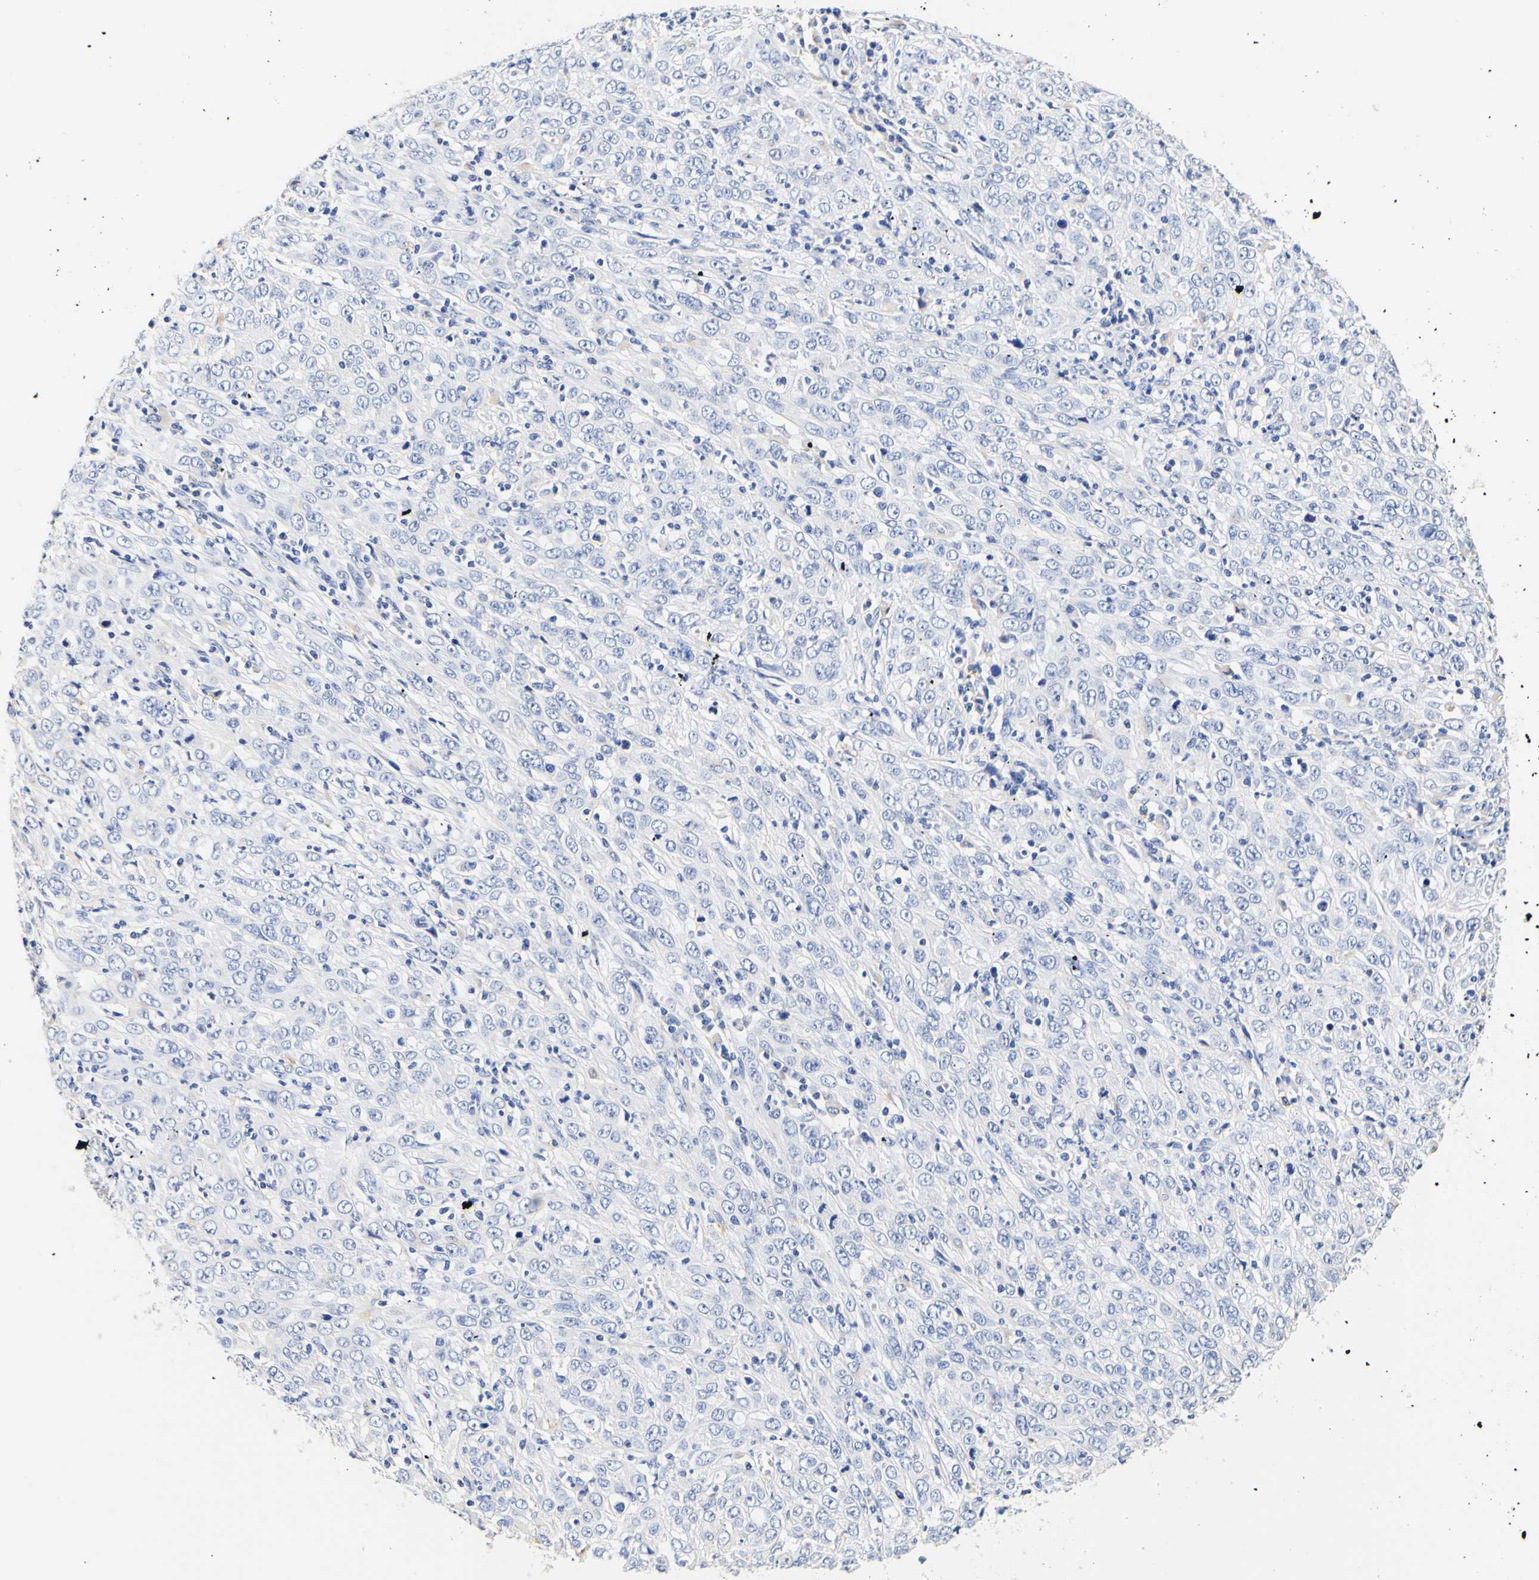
{"staining": {"intensity": "negative", "quantity": "none", "location": "none"}, "tissue": "cervical cancer", "cell_type": "Tumor cells", "image_type": "cancer", "snomed": [{"axis": "morphology", "description": "Squamous cell carcinoma, NOS"}, {"axis": "topography", "description": "Cervix"}], "caption": "A high-resolution micrograph shows IHC staining of cervical squamous cell carcinoma, which exhibits no significant staining in tumor cells. Brightfield microscopy of immunohistochemistry (IHC) stained with DAB (brown) and hematoxylin (blue), captured at high magnification.", "gene": "CAMK4", "patient": {"sex": "female", "age": 46}}